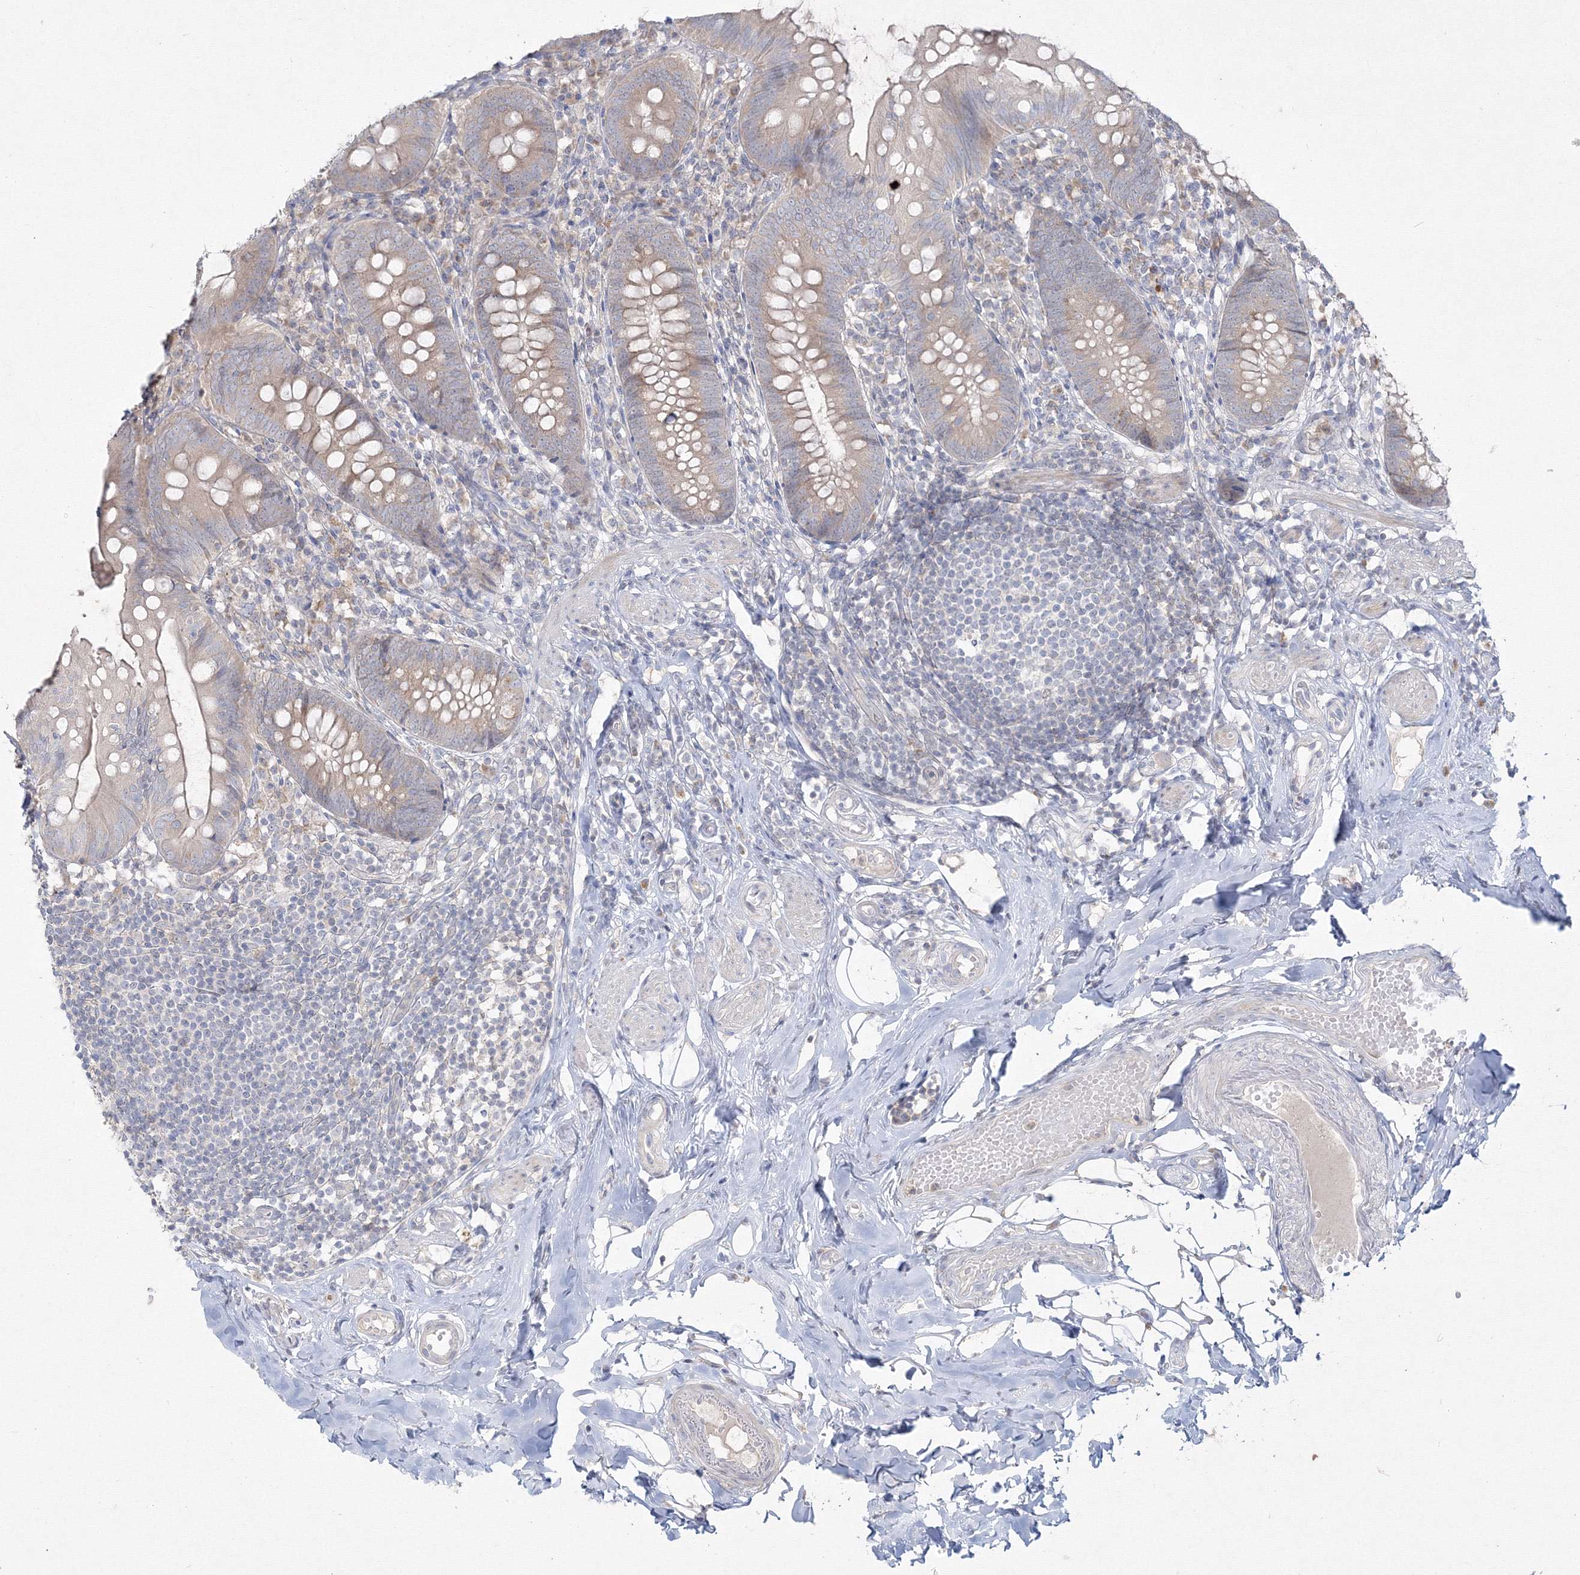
{"staining": {"intensity": "weak", "quantity": "25%-75%", "location": "cytoplasmic/membranous"}, "tissue": "appendix", "cell_type": "Glandular cells", "image_type": "normal", "snomed": [{"axis": "morphology", "description": "Normal tissue, NOS"}, {"axis": "topography", "description": "Appendix"}], "caption": "Normal appendix shows weak cytoplasmic/membranous expression in about 25%-75% of glandular cells.", "gene": "FBXL8", "patient": {"sex": "female", "age": 62}}